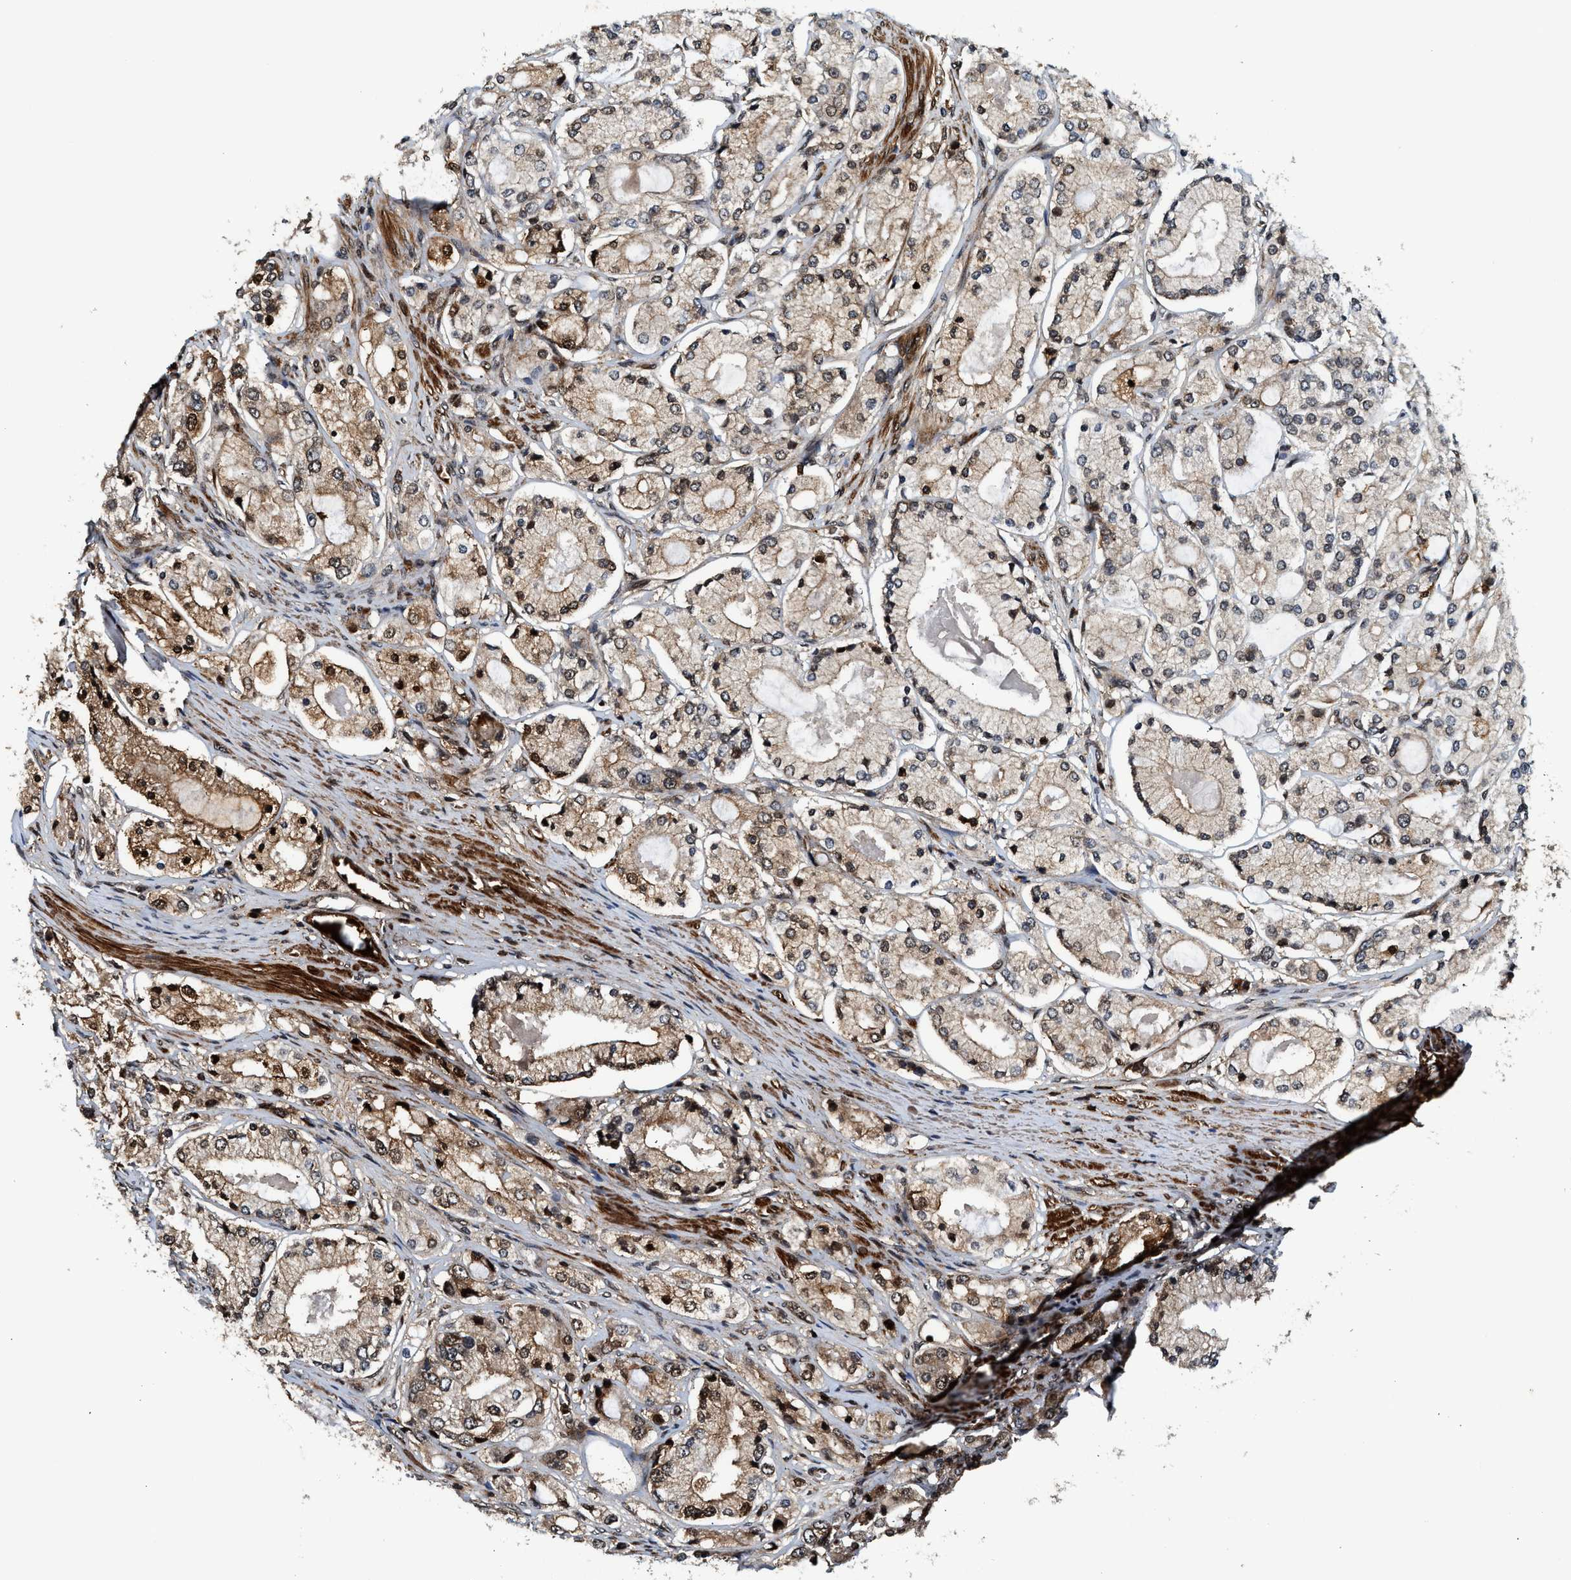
{"staining": {"intensity": "moderate", "quantity": ">75%", "location": "cytoplasmic/membranous,nuclear"}, "tissue": "prostate cancer", "cell_type": "Tumor cells", "image_type": "cancer", "snomed": [{"axis": "morphology", "description": "Adenocarcinoma, High grade"}, {"axis": "topography", "description": "Prostate"}], "caption": "An immunohistochemistry (IHC) micrograph of neoplastic tissue is shown. Protein staining in brown highlights moderate cytoplasmic/membranous and nuclear positivity in adenocarcinoma (high-grade) (prostate) within tumor cells. (DAB (3,3'-diaminobenzidine) IHC with brightfield microscopy, high magnification).", "gene": "MDM2", "patient": {"sex": "male", "age": 65}}